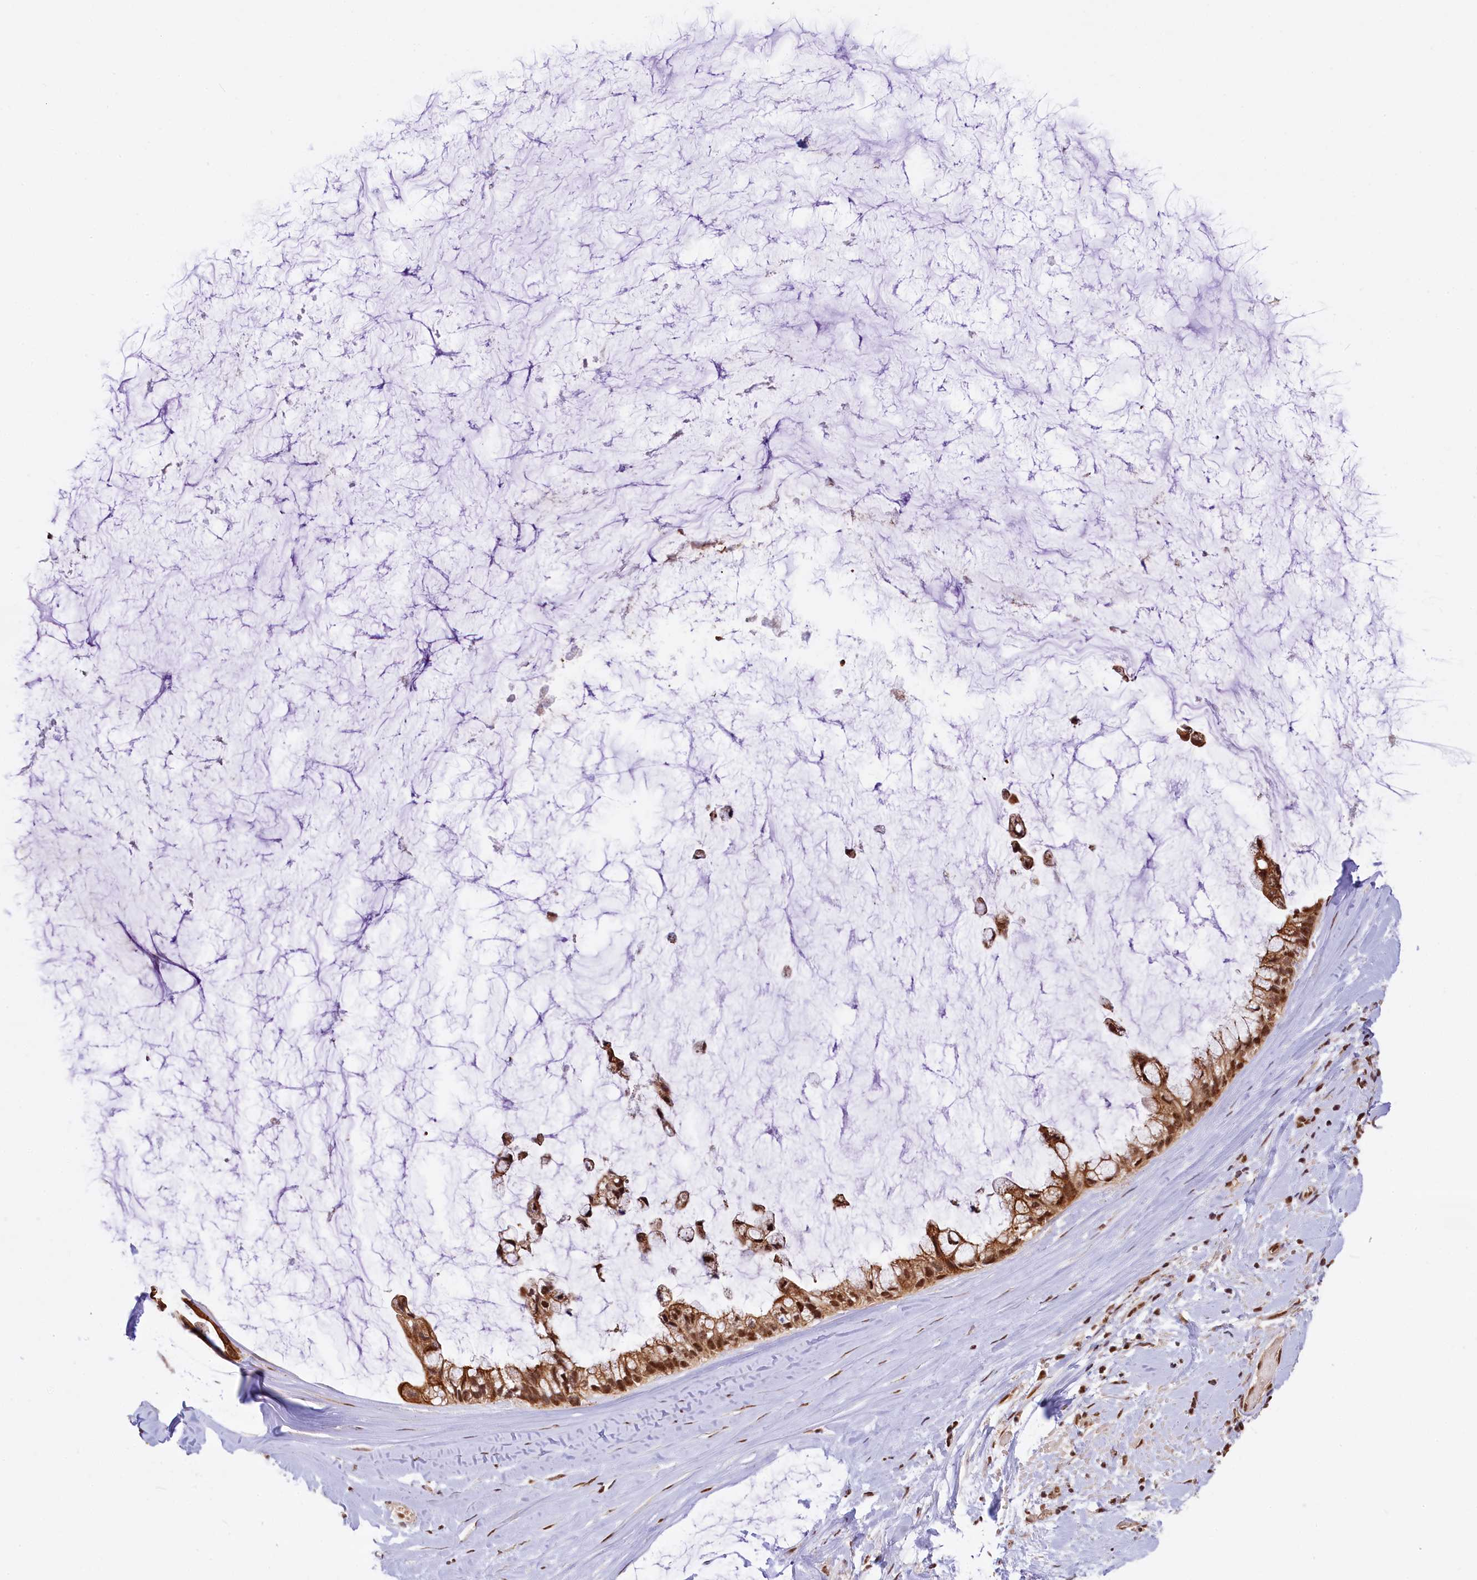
{"staining": {"intensity": "moderate", "quantity": ">75%", "location": "cytoplasmic/membranous,nuclear"}, "tissue": "ovarian cancer", "cell_type": "Tumor cells", "image_type": "cancer", "snomed": [{"axis": "morphology", "description": "Cystadenocarcinoma, mucinous, NOS"}, {"axis": "topography", "description": "Ovary"}], "caption": "Mucinous cystadenocarcinoma (ovarian) was stained to show a protein in brown. There is medium levels of moderate cytoplasmic/membranous and nuclear positivity in approximately >75% of tumor cells.", "gene": "CARD8", "patient": {"sex": "female", "age": 39}}